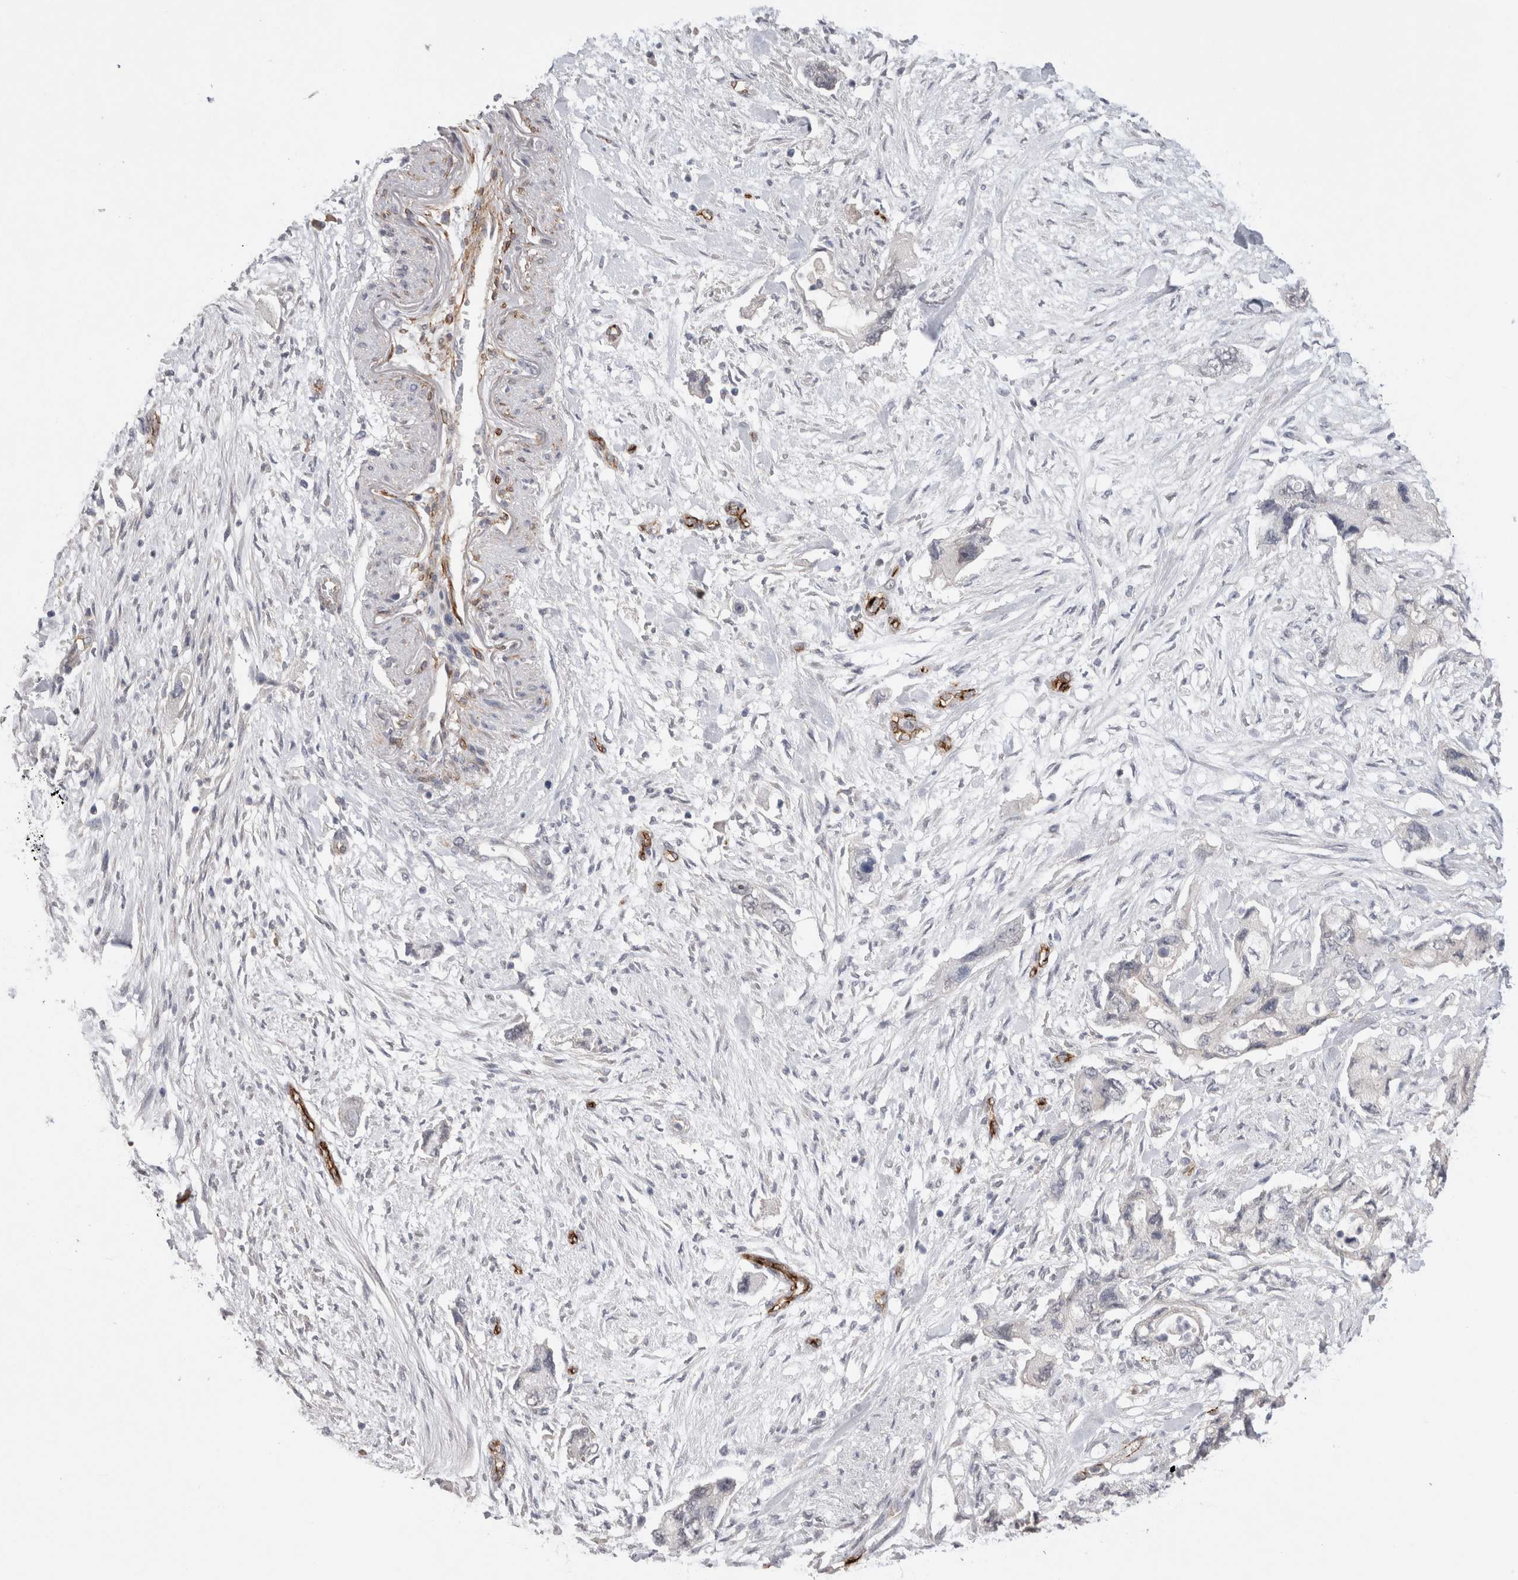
{"staining": {"intensity": "negative", "quantity": "none", "location": "none"}, "tissue": "pancreatic cancer", "cell_type": "Tumor cells", "image_type": "cancer", "snomed": [{"axis": "morphology", "description": "Adenocarcinoma, NOS"}, {"axis": "topography", "description": "Pancreas"}], "caption": "Tumor cells show no significant protein positivity in pancreatic cancer (adenocarcinoma).", "gene": "CDH13", "patient": {"sex": "female", "age": 73}}